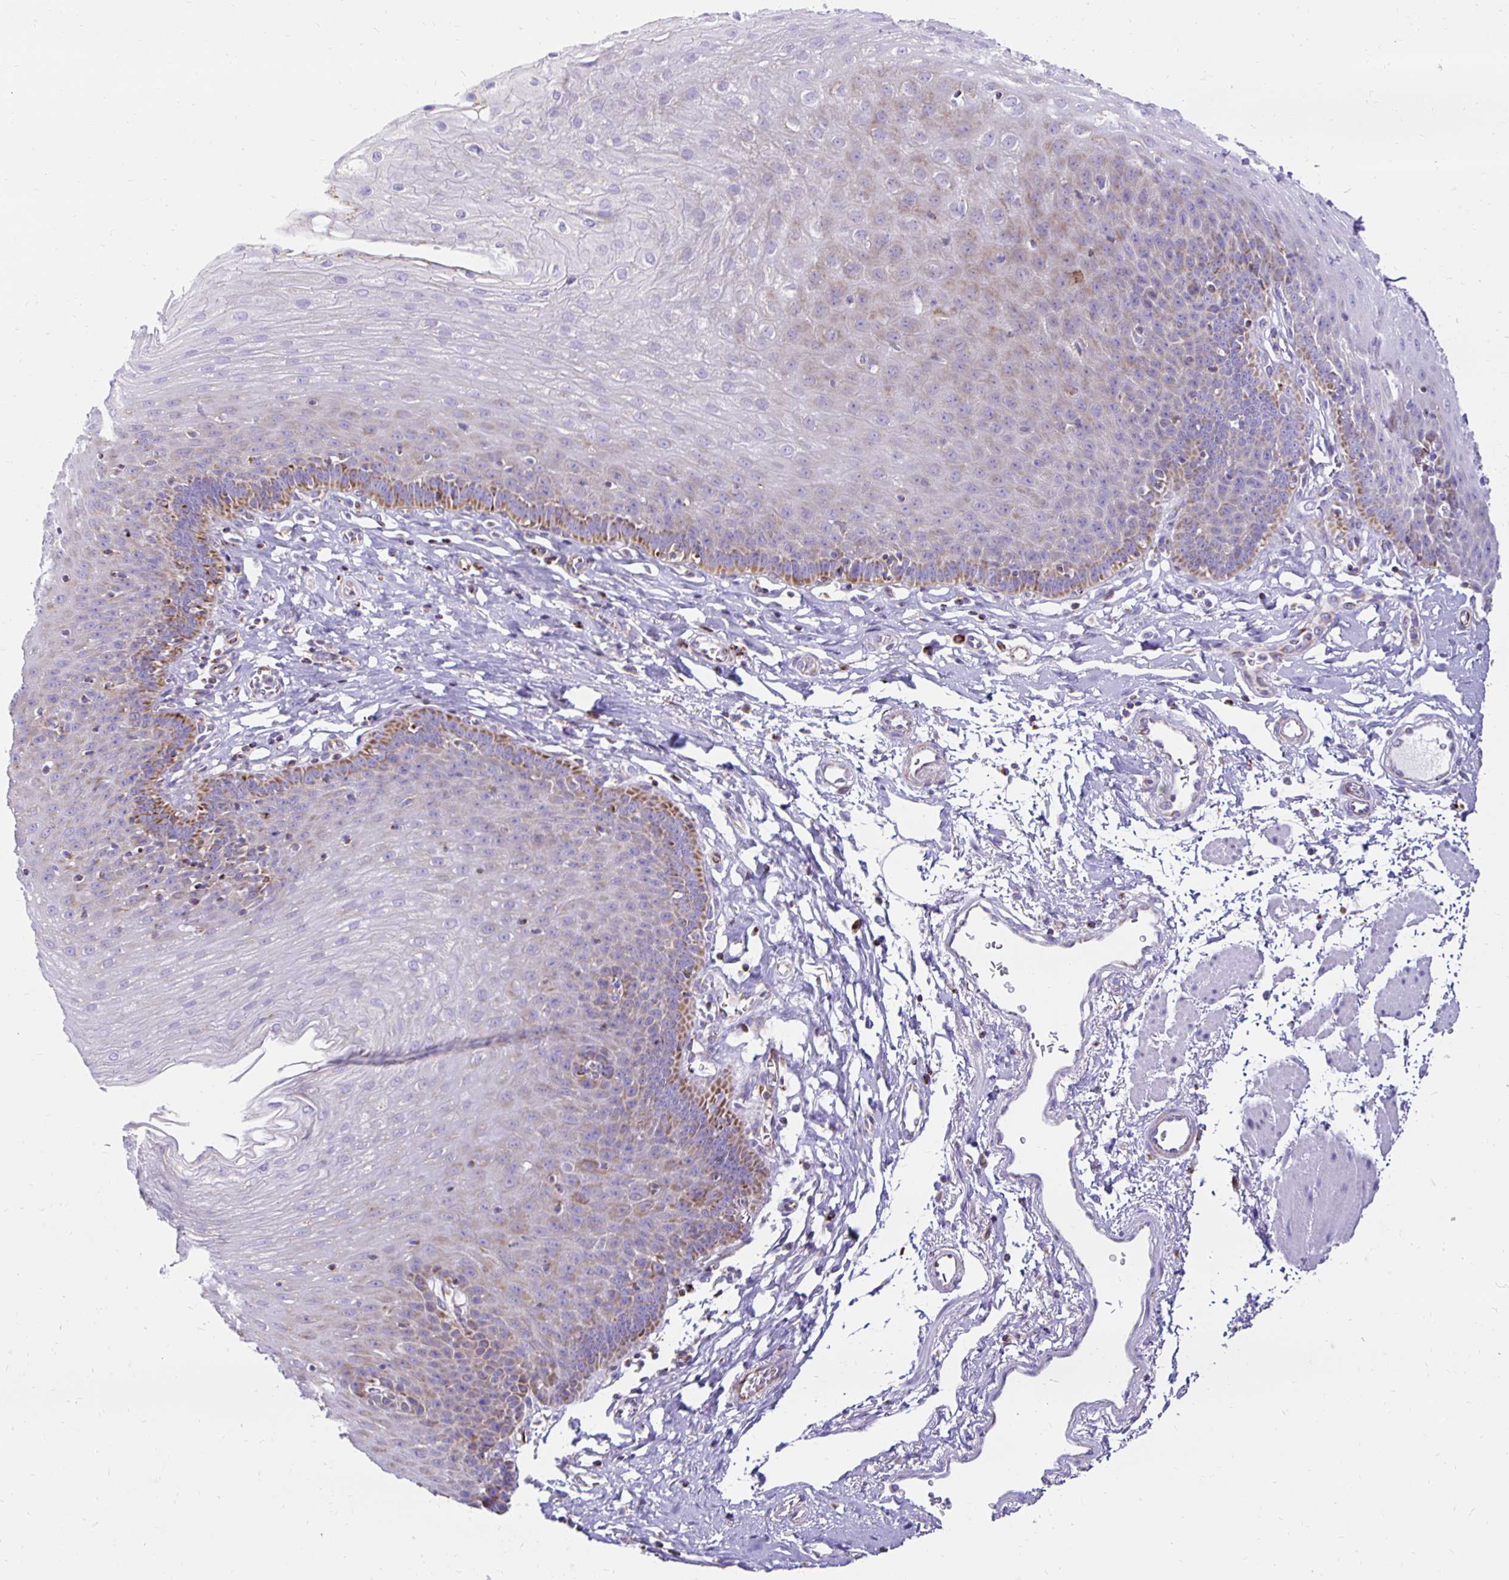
{"staining": {"intensity": "moderate", "quantity": "25%-75%", "location": "cytoplasmic/membranous"}, "tissue": "esophagus", "cell_type": "Squamous epithelial cells", "image_type": "normal", "snomed": [{"axis": "morphology", "description": "Normal tissue, NOS"}, {"axis": "topography", "description": "Esophagus"}], "caption": "Protein staining of normal esophagus exhibits moderate cytoplasmic/membranous positivity in approximately 25%-75% of squamous epithelial cells. The staining is performed using DAB (3,3'-diaminobenzidine) brown chromogen to label protein expression. The nuclei are counter-stained blue using hematoxylin.", "gene": "PLAAT2", "patient": {"sex": "female", "age": 81}}